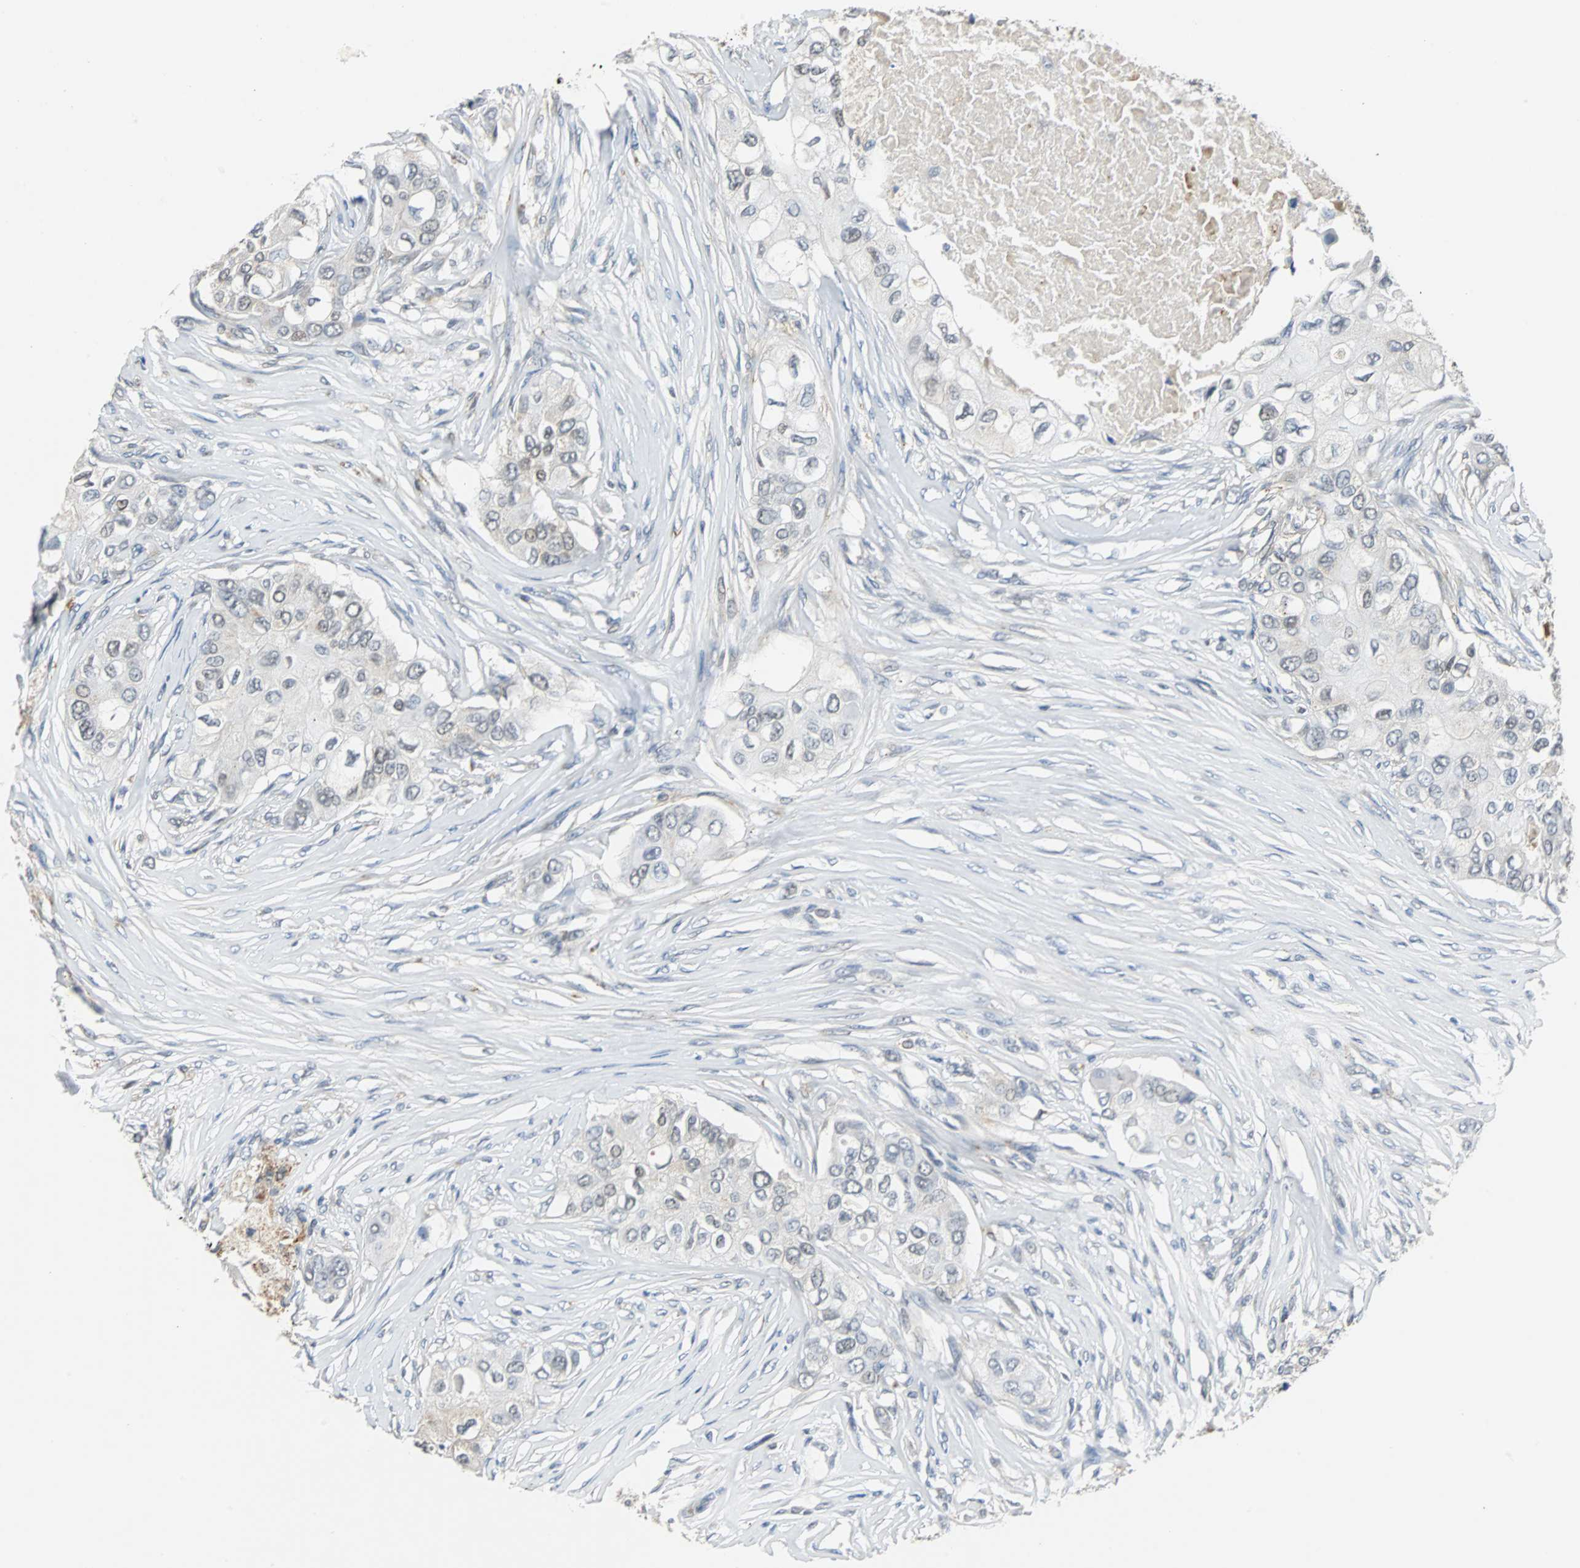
{"staining": {"intensity": "weak", "quantity": "25%-75%", "location": "cytoplasmic/membranous,nuclear"}, "tissue": "breast cancer", "cell_type": "Tumor cells", "image_type": "cancer", "snomed": [{"axis": "morphology", "description": "Normal tissue, NOS"}, {"axis": "morphology", "description": "Duct carcinoma"}, {"axis": "topography", "description": "Breast"}], "caption": "This photomicrograph exhibits IHC staining of breast infiltrating ductal carcinoma, with low weak cytoplasmic/membranous and nuclear expression in approximately 25%-75% of tumor cells.", "gene": "HLX", "patient": {"sex": "female", "age": 49}}